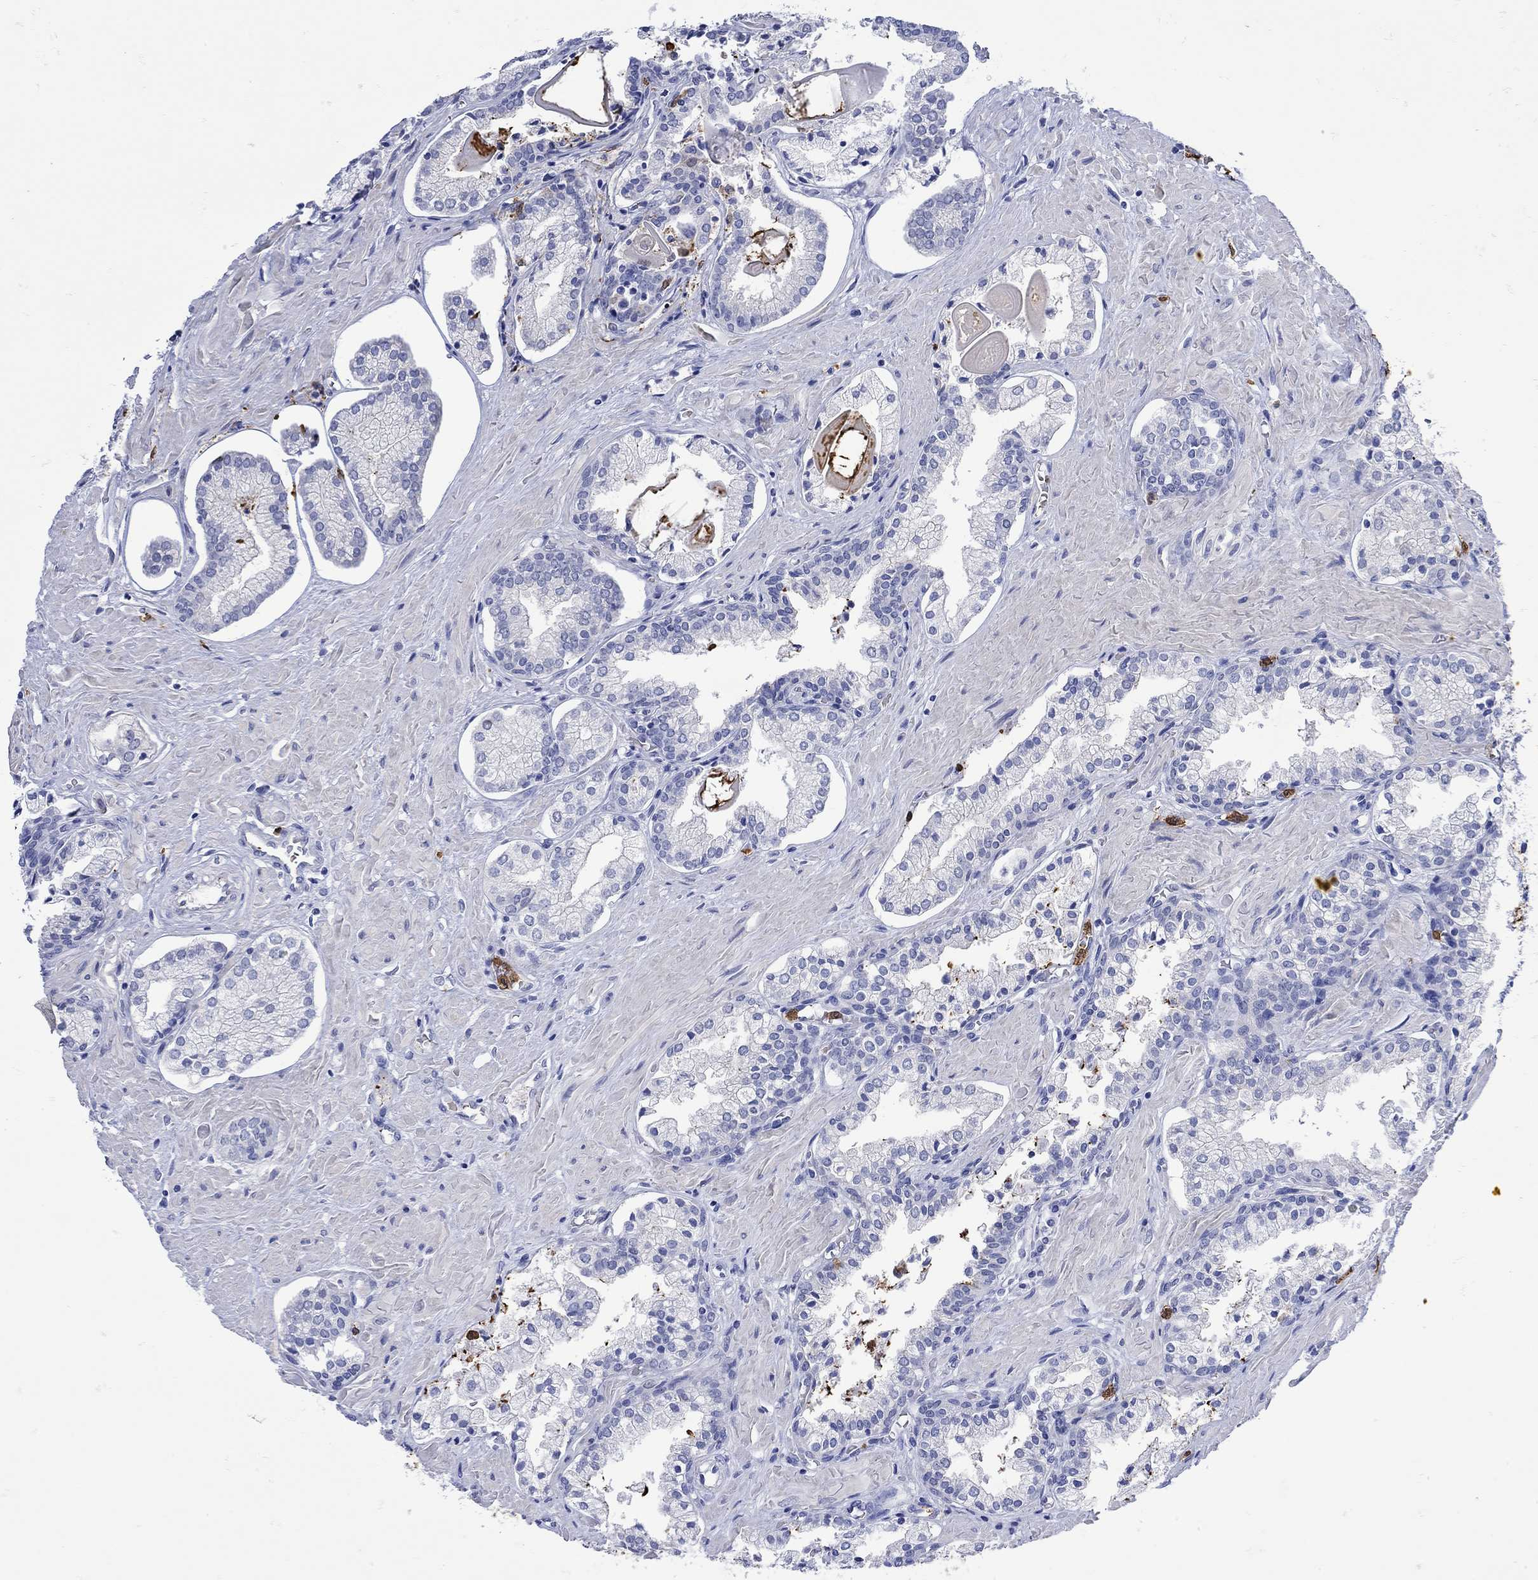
{"staining": {"intensity": "negative", "quantity": "none", "location": "none"}, "tissue": "prostate cancer", "cell_type": "Tumor cells", "image_type": "cancer", "snomed": [{"axis": "morphology", "description": "Adenocarcinoma, NOS"}, {"axis": "topography", "description": "Prostate and seminal vesicle, NOS"}, {"axis": "topography", "description": "Prostate"}], "caption": "IHC histopathology image of human prostate adenocarcinoma stained for a protein (brown), which shows no positivity in tumor cells.", "gene": "LINGO3", "patient": {"sex": "male", "age": 44}}